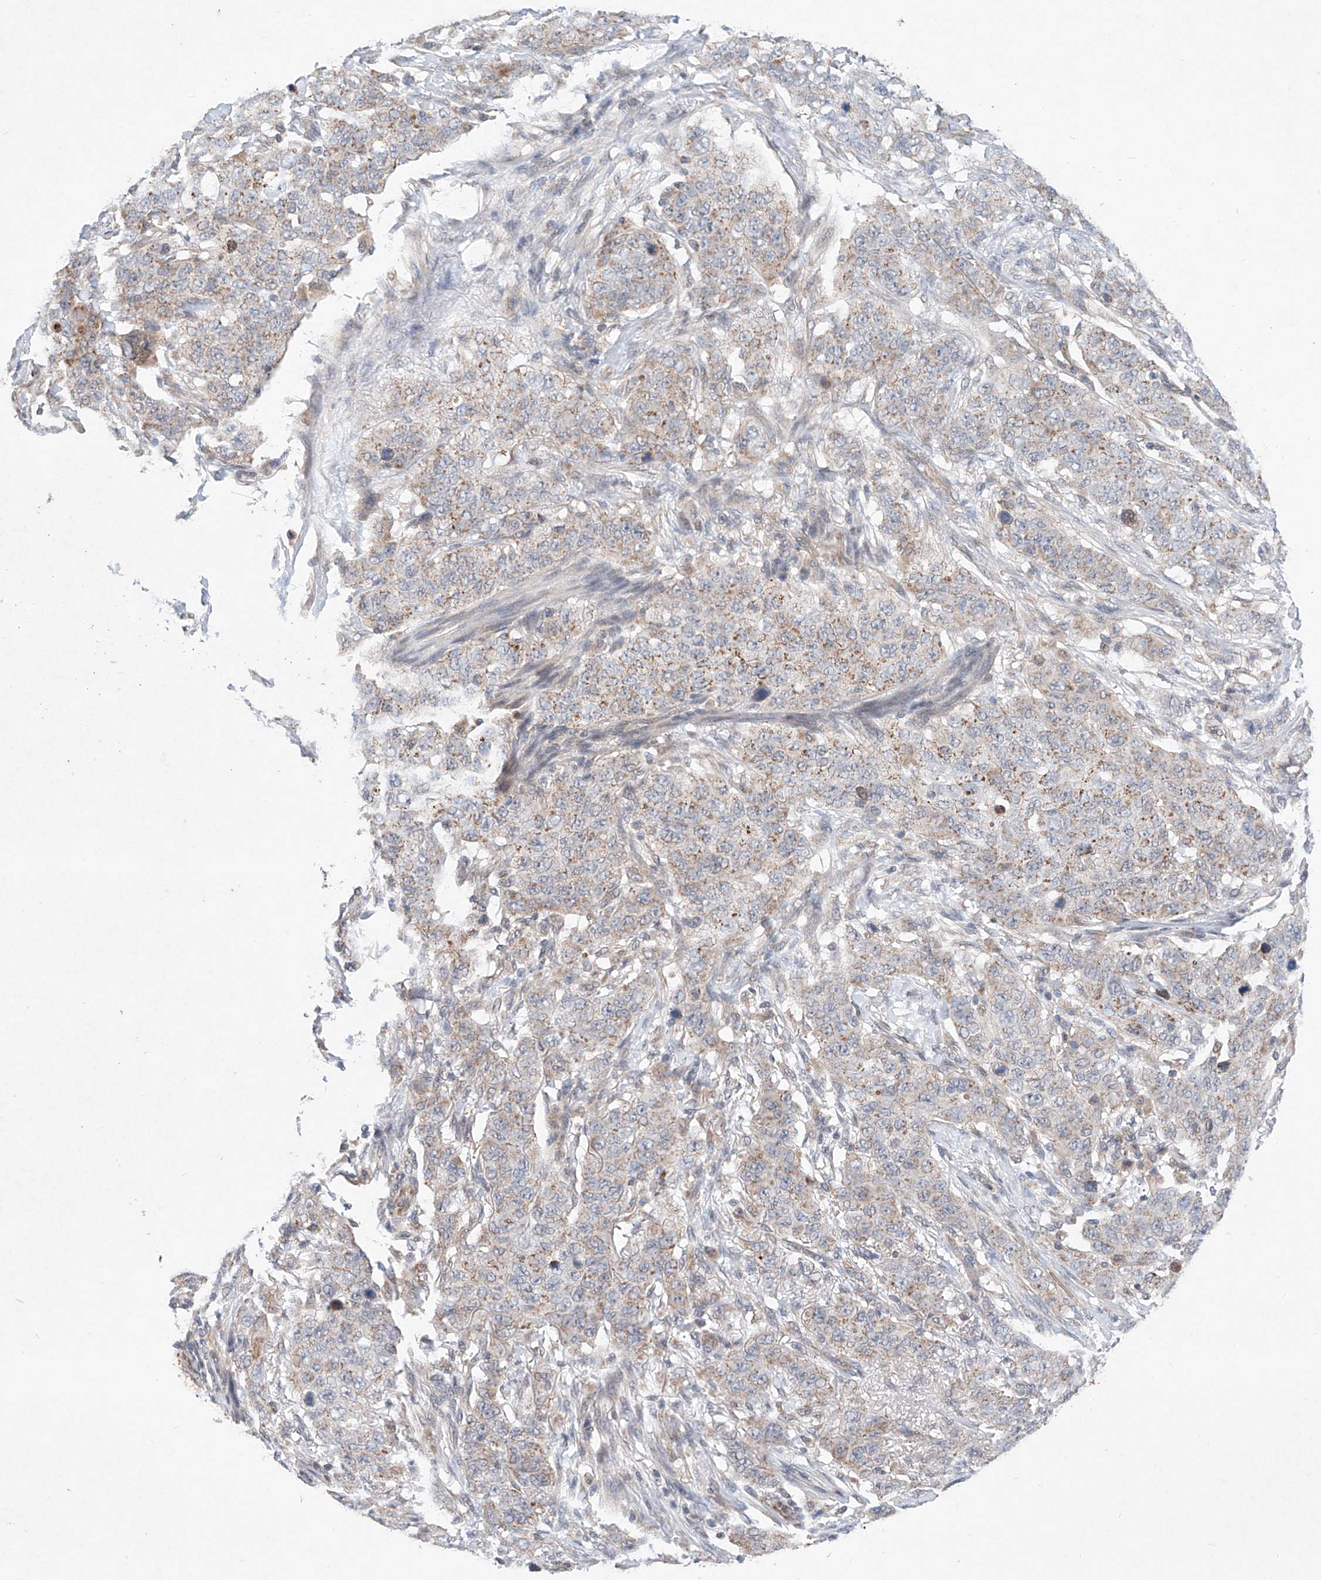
{"staining": {"intensity": "weak", "quantity": ">75%", "location": "cytoplasmic/membranous"}, "tissue": "stomach cancer", "cell_type": "Tumor cells", "image_type": "cancer", "snomed": [{"axis": "morphology", "description": "Adenocarcinoma, NOS"}, {"axis": "topography", "description": "Stomach"}], "caption": "About >75% of tumor cells in human stomach cancer exhibit weak cytoplasmic/membranous protein positivity as visualized by brown immunohistochemical staining.", "gene": "FASTK", "patient": {"sex": "male", "age": 48}}